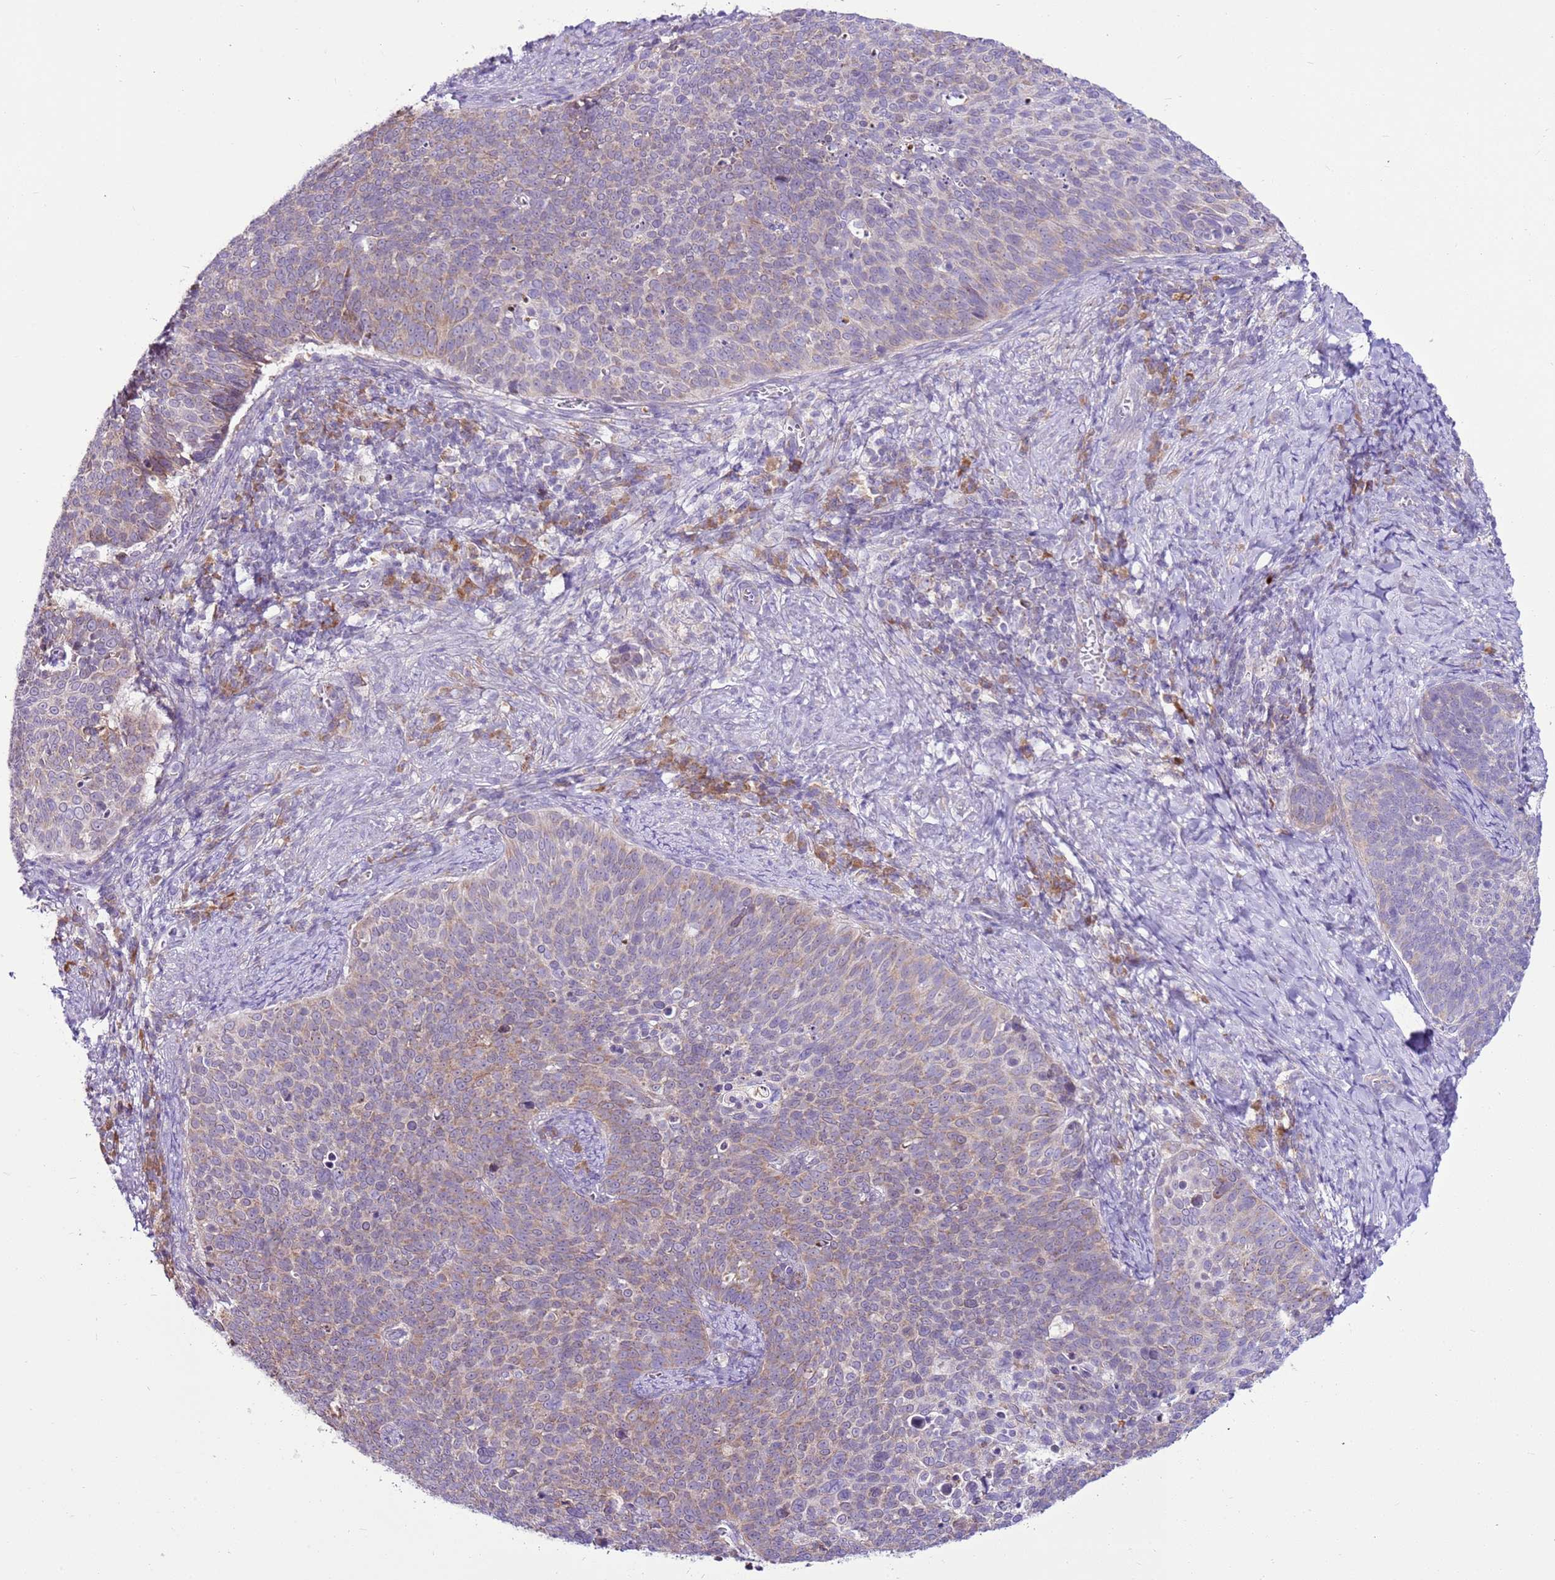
{"staining": {"intensity": "weak", "quantity": "25%-75%", "location": "cytoplasmic/membranous"}, "tissue": "cervical cancer", "cell_type": "Tumor cells", "image_type": "cancer", "snomed": [{"axis": "morphology", "description": "Normal tissue, NOS"}, {"axis": "morphology", "description": "Squamous cell carcinoma, NOS"}, {"axis": "topography", "description": "Cervix"}], "caption": "This micrograph displays immunohistochemistry staining of cervical squamous cell carcinoma, with low weak cytoplasmic/membranous staining in about 25%-75% of tumor cells.", "gene": "MRPL36", "patient": {"sex": "female", "age": 39}}